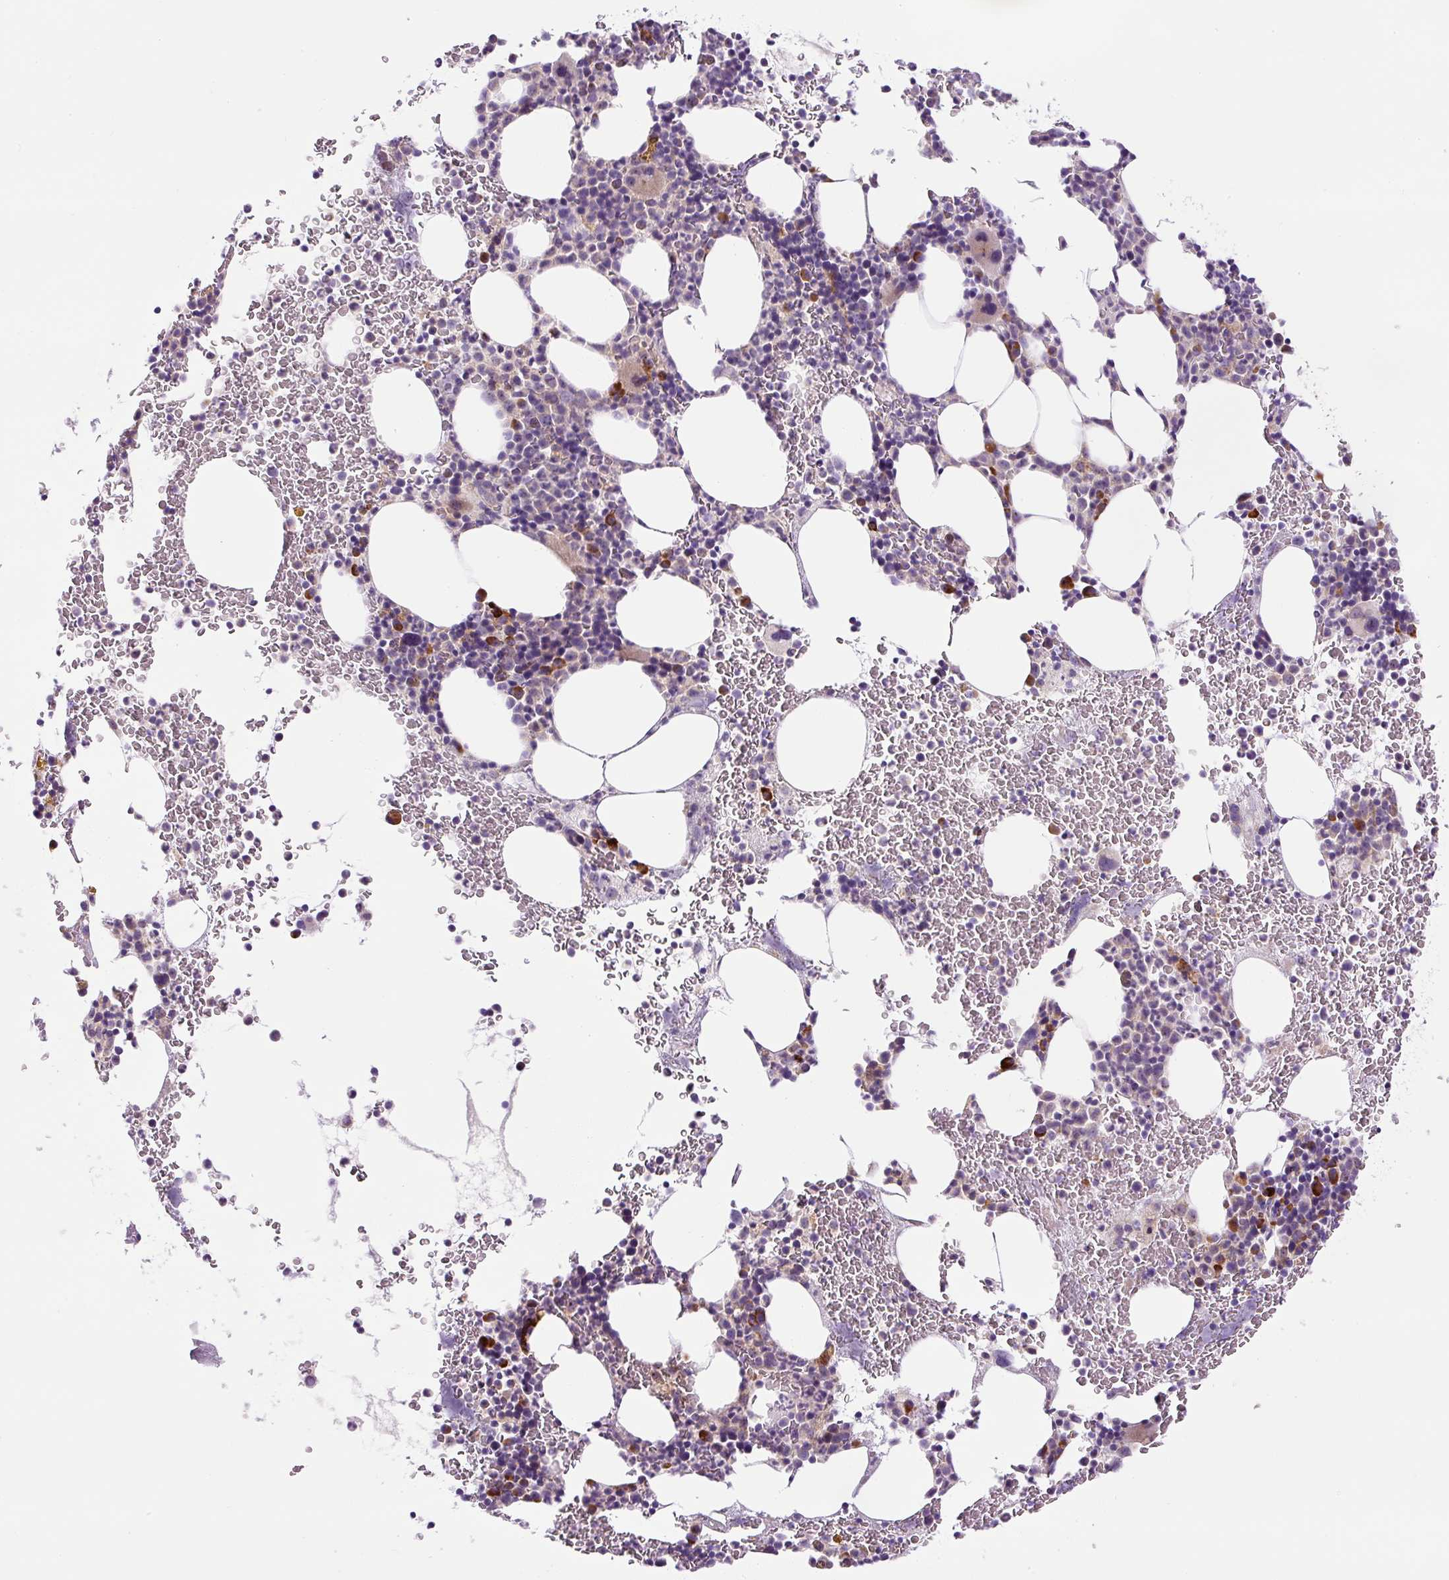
{"staining": {"intensity": "moderate", "quantity": "<25%", "location": "cytoplasmic/membranous"}, "tissue": "bone marrow", "cell_type": "Hematopoietic cells", "image_type": "normal", "snomed": [{"axis": "morphology", "description": "Normal tissue, NOS"}, {"axis": "topography", "description": "Bone marrow"}], "caption": "The histopathology image displays staining of normal bone marrow, revealing moderate cytoplasmic/membranous protein positivity (brown color) within hematopoietic cells. (DAB IHC with brightfield microscopy, high magnification).", "gene": "ZNF596", "patient": {"sex": "male", "age": 62}}